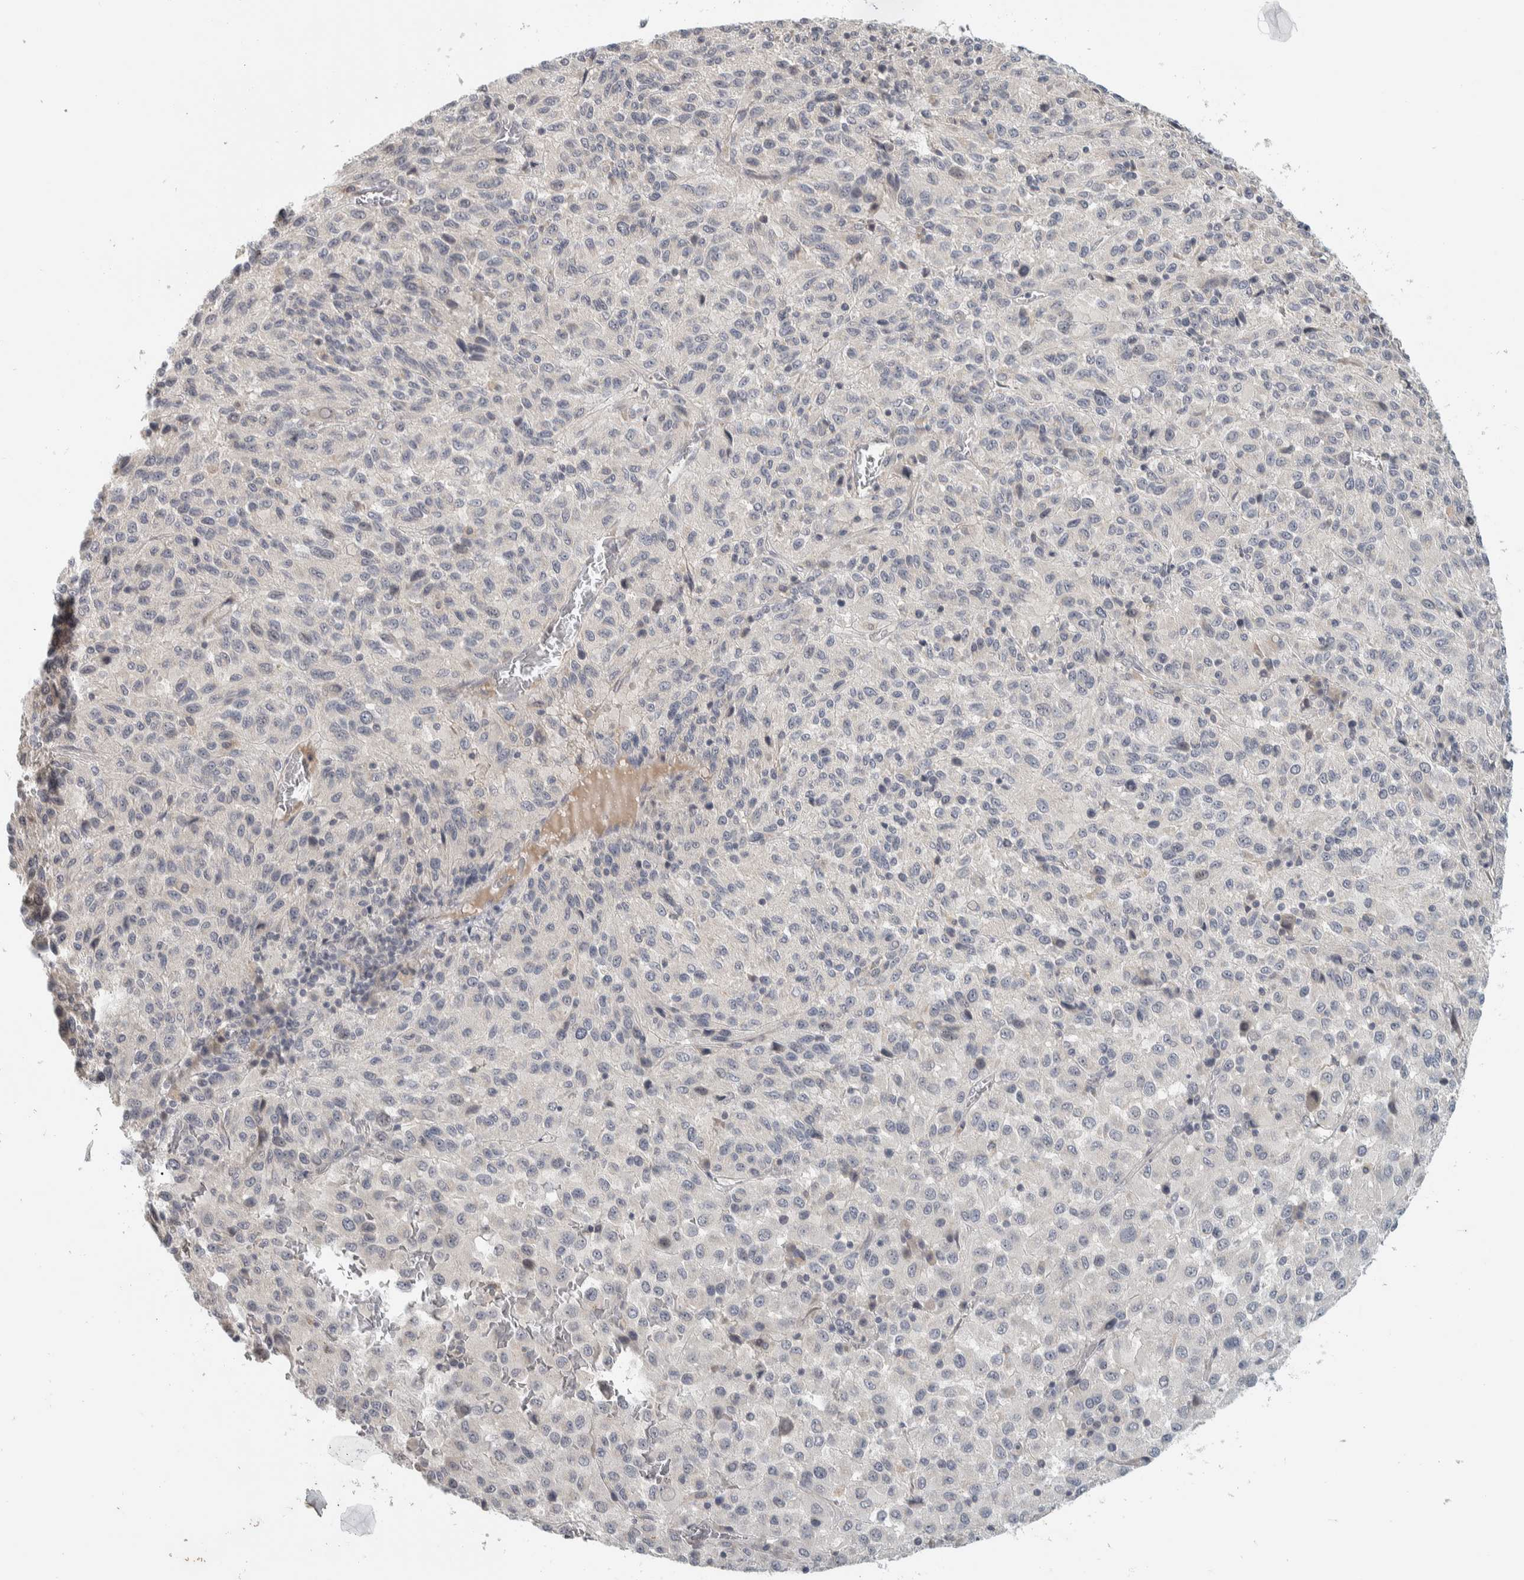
{"staining": {"intensity": "negative", "quantity": "none", "location": "none"}, "tissue": "melanoma", "cell_type": "Tumor cells", "image_type": "cancer", "snomed": [{"axis": "morphology", "description": "Malignant melanoma, Metastatic site"}, {"axis": "topography", "description": "Lung"}], "caption": "An IHC image of malignant melanoma (metastatic site) is shown. There is no staining in tumor cells of malignant melanoma (metastatic site).", "gene": "AFP", "patient": {"sex": "male", "age": 64}}